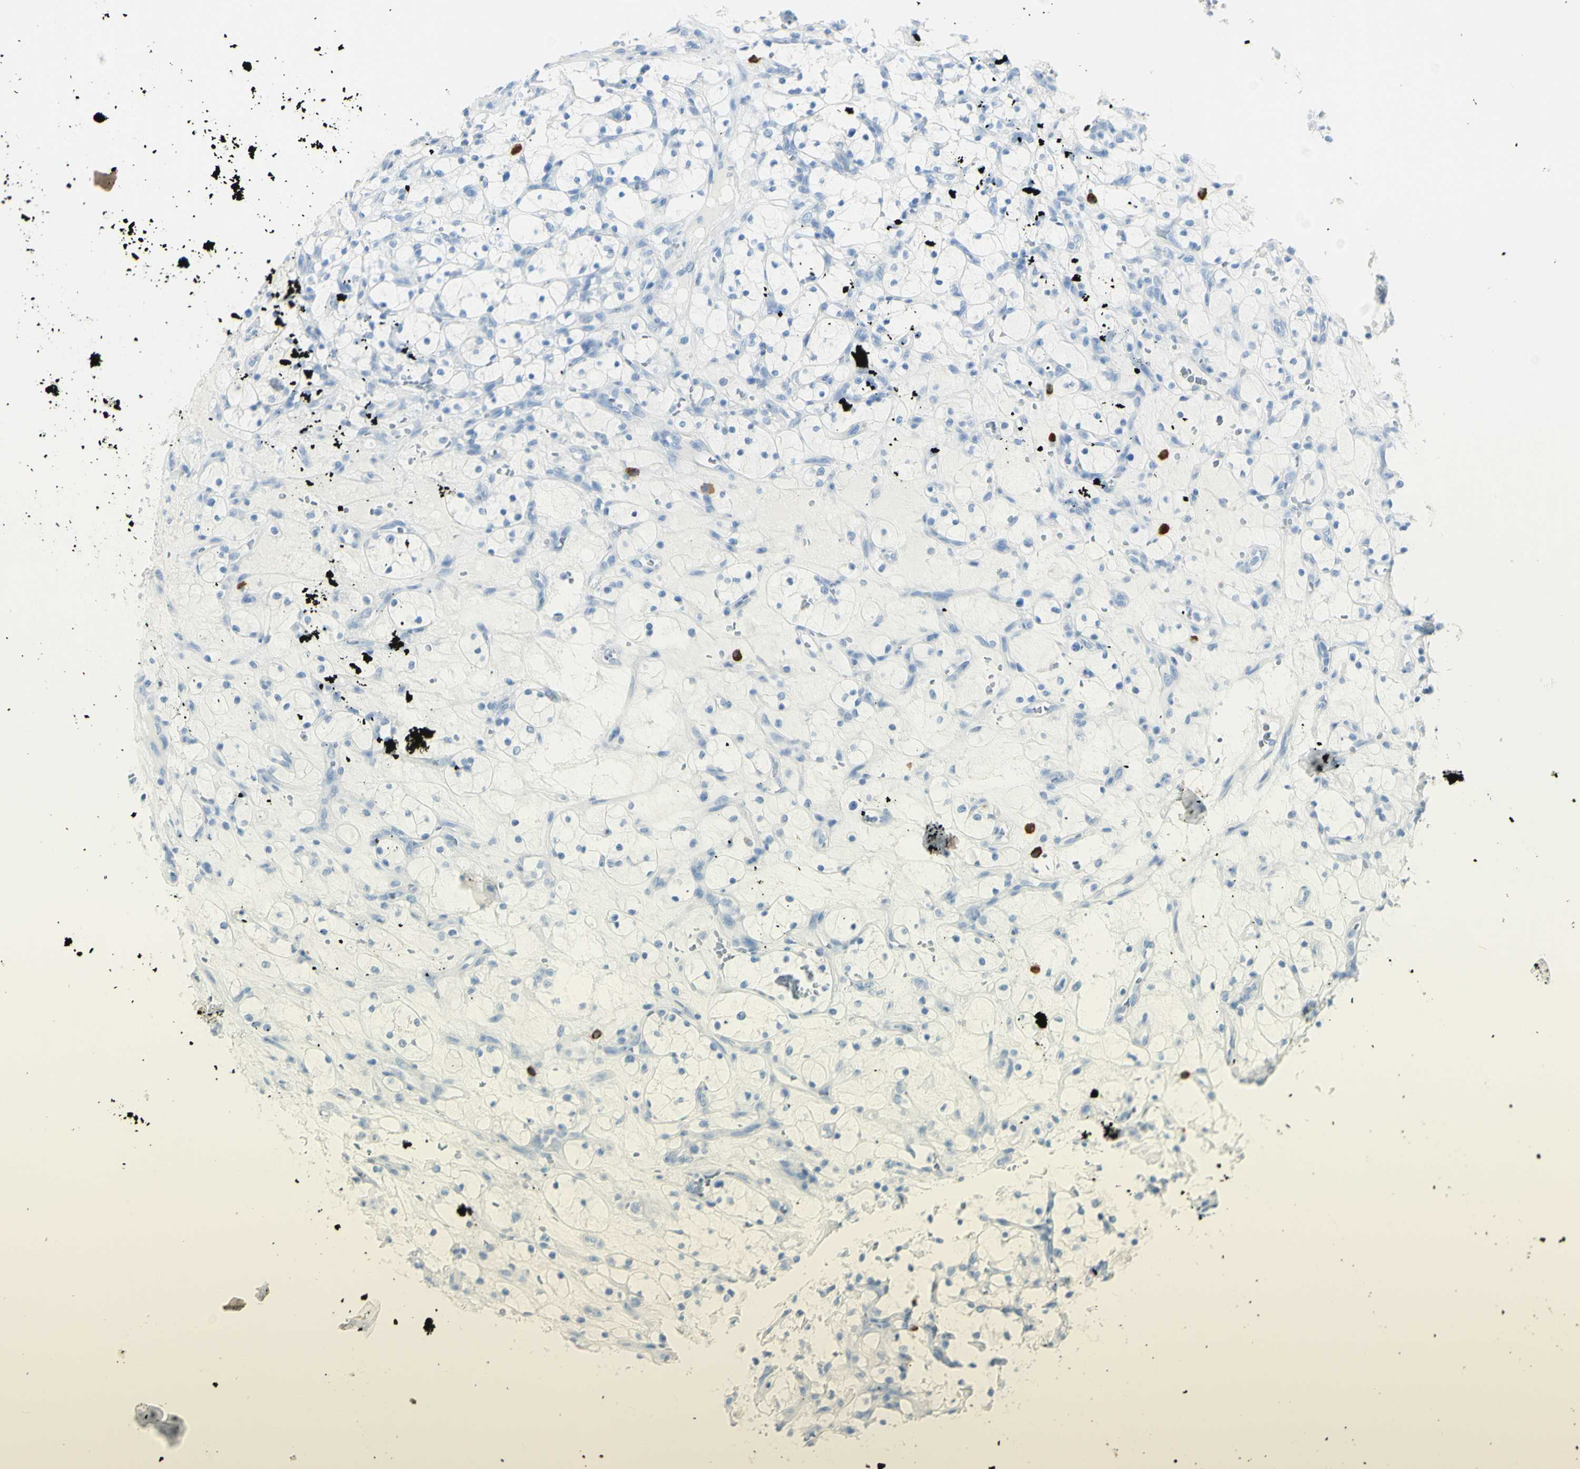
{"staining": {"intensity": "negative", "quantity": "none", "location": "none"}, "tissue": "renal cancer", "cell_type": "Tumor cells", "image_type": "cancer", "snomed": [{"axis": "morphology", "description": "Adenocarcinoma, NOS"}, {"axis": "topography", "description": "Kidney"}], "caption": "Tumor cells show no significant protein positivity in renal cancer (adenocarcinoma). (IHC, brightfield microscopy, high magnification).", "gene": "LETM1", "patient": {"sex": "female", "age": 69}}